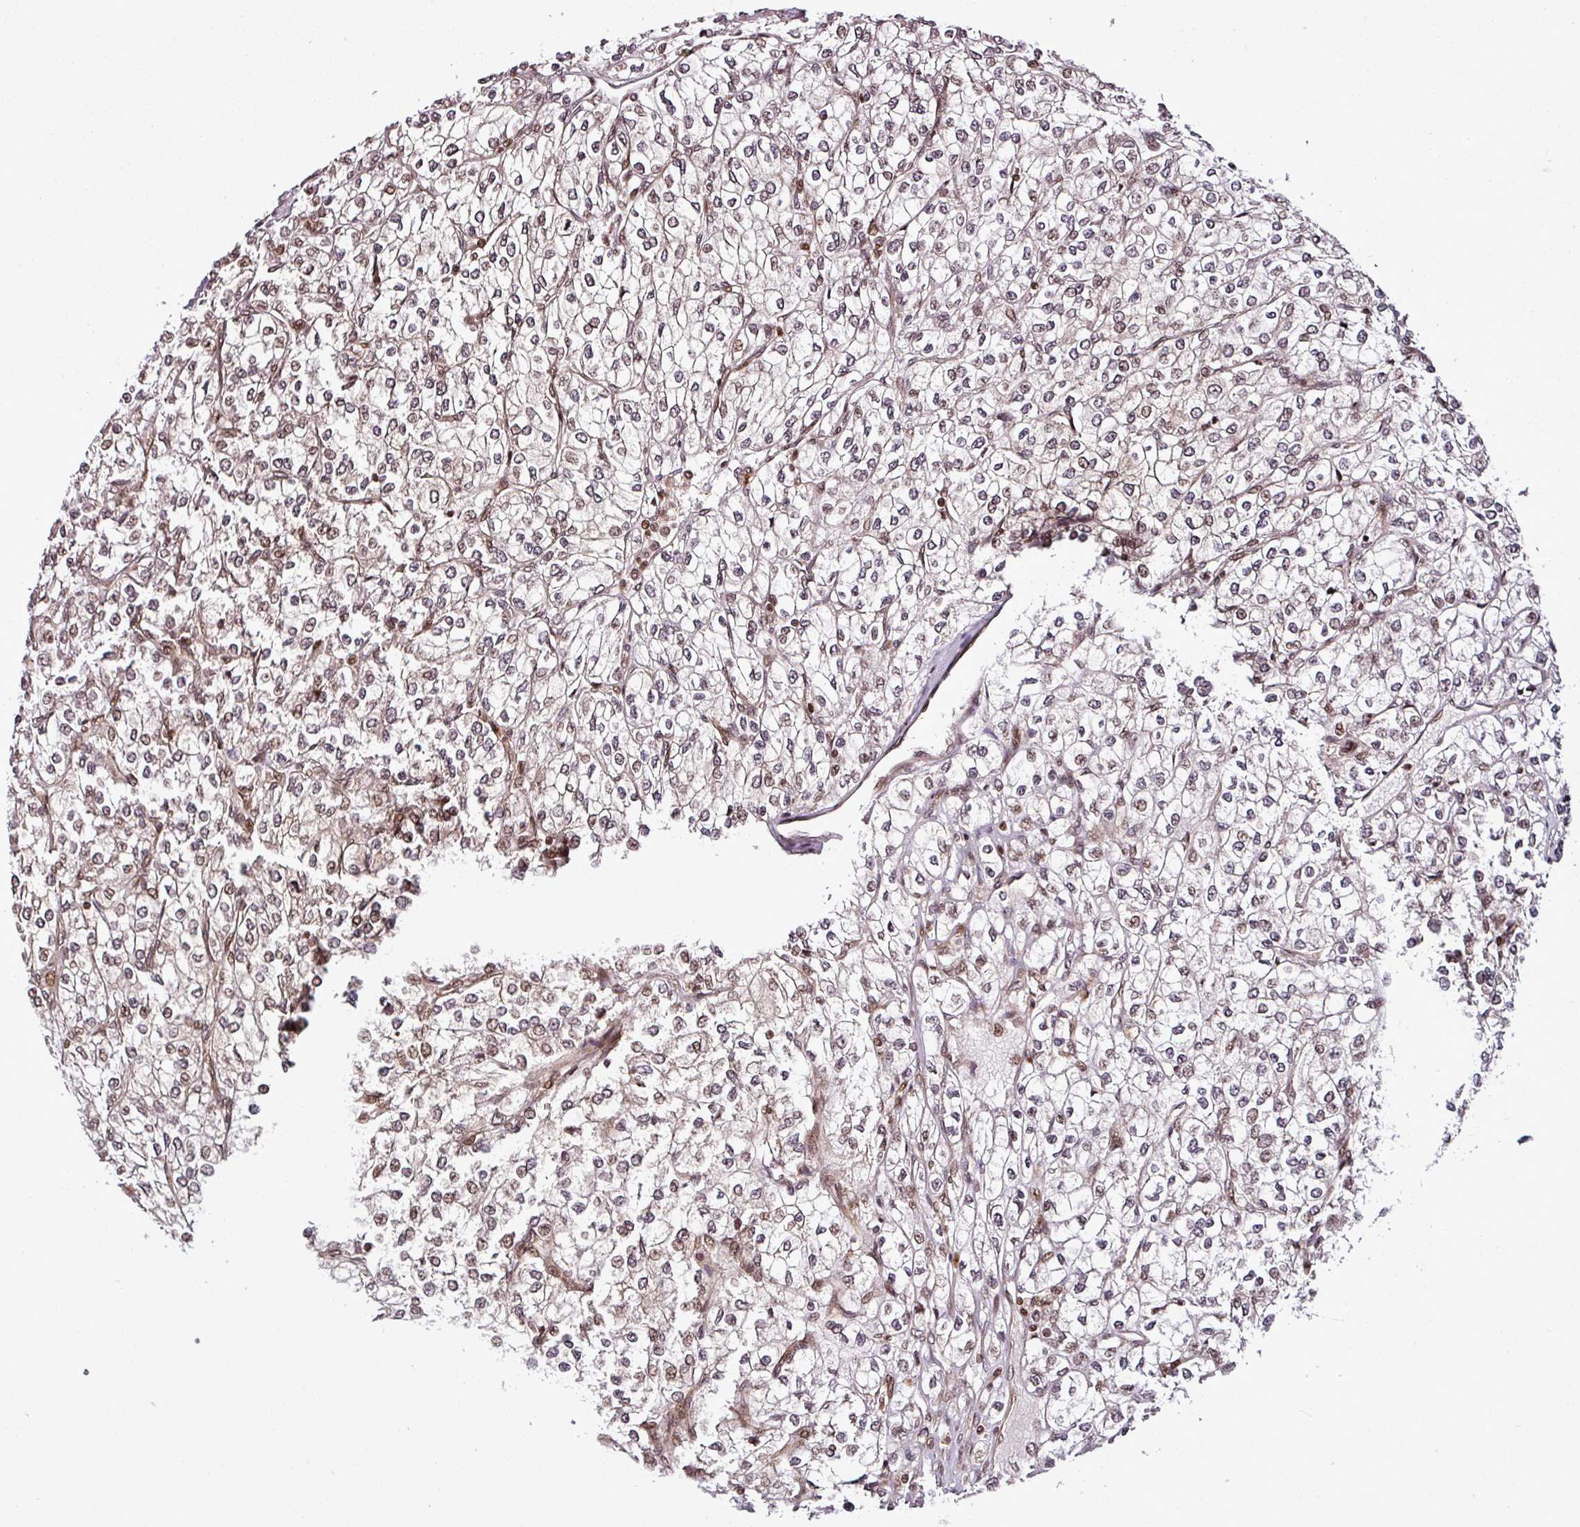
{"staining": {"intensity": "weak", "quantity": "<25%", "location": "nuclear"}, "tissue": "renal cancer", "cell_type": "Tumor cells", "image_type": "cancer", "snomed": [{"axis": "morphology", "description": "Adenocarcinoma, NOS"}, {"axis": "topography", "description": "Kidney"}], "caption": "Tumor cells show no significant expression in renal adenocarcinoma. (Stains: DAB (3,3'-diaminobenzidine) IHC with hematoxylin counter stain, Microscopy: brightfield microscopy at high magnification).", "gene": "COPRS", "patient": {"sex": "male", "age": 80}}